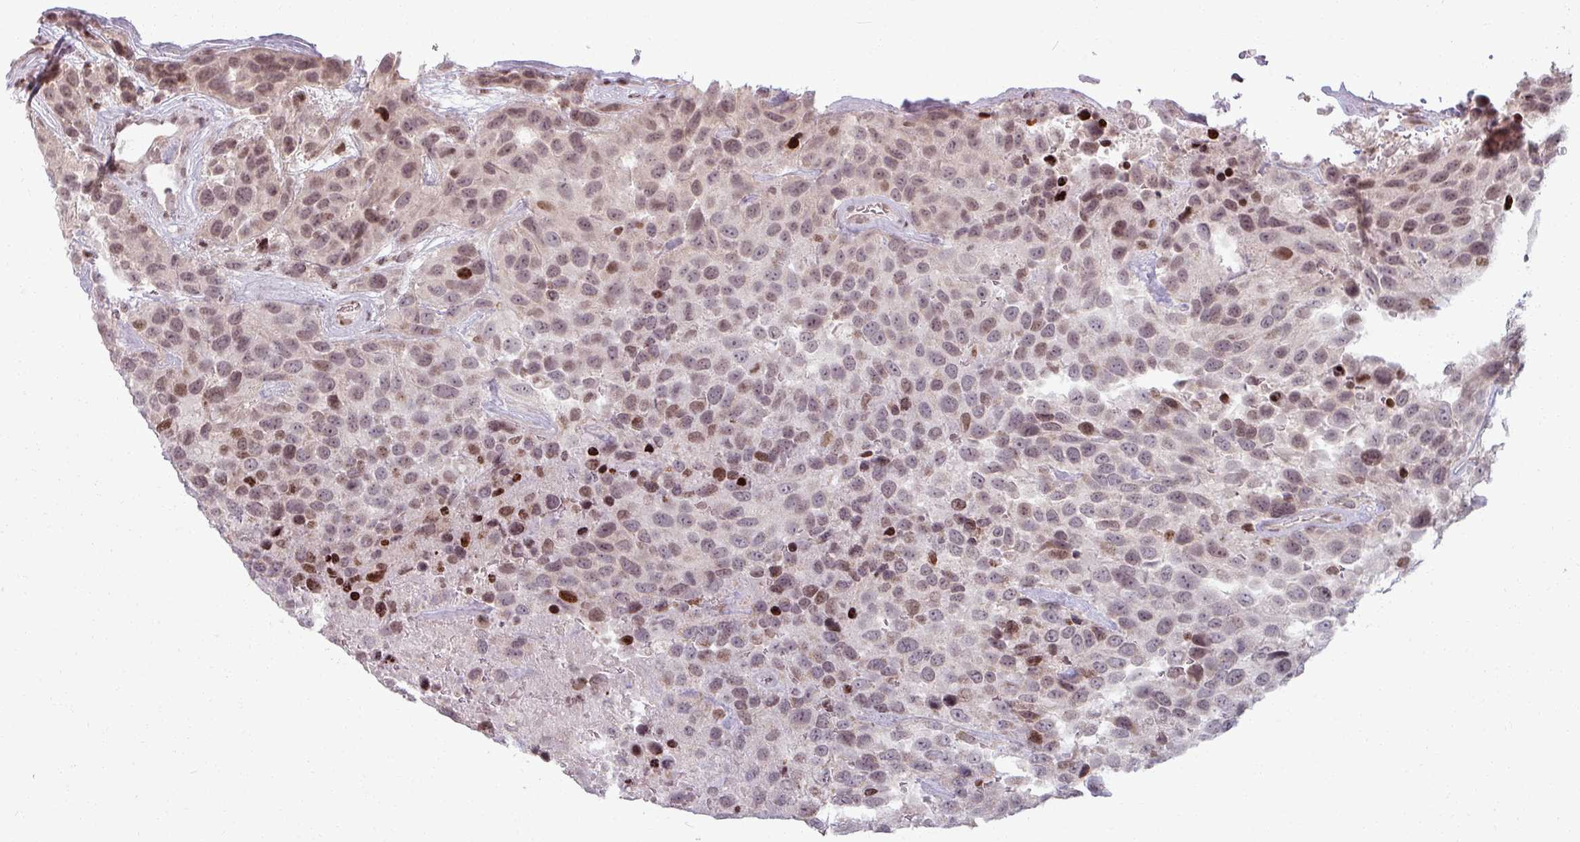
{"staining": {"intensity": "moderate", "quantity": ">75%", "location": "nuclear"}, "tissue": "urothelial cancer", "cell_type": "Tumor cells", "image_type": "cancer", "snomed": [{"axis": "morphology", "description": "Urothelial carcinoma, High grade"}, {"axis": "topography", "description": "Urinary bladder"}], "caption": "High-magnification brightfield microscopy of urothelial cancer stained with DAB (3,3'-diaminobenzidine) (brown) and counterstained with hematoxylin (blue). tumor cells exhibit moderate nuclear staining is appreciated in approximately>75% of cells.", "gene": "NCOR1", "patient": {"sex": "female", "age": 70}}